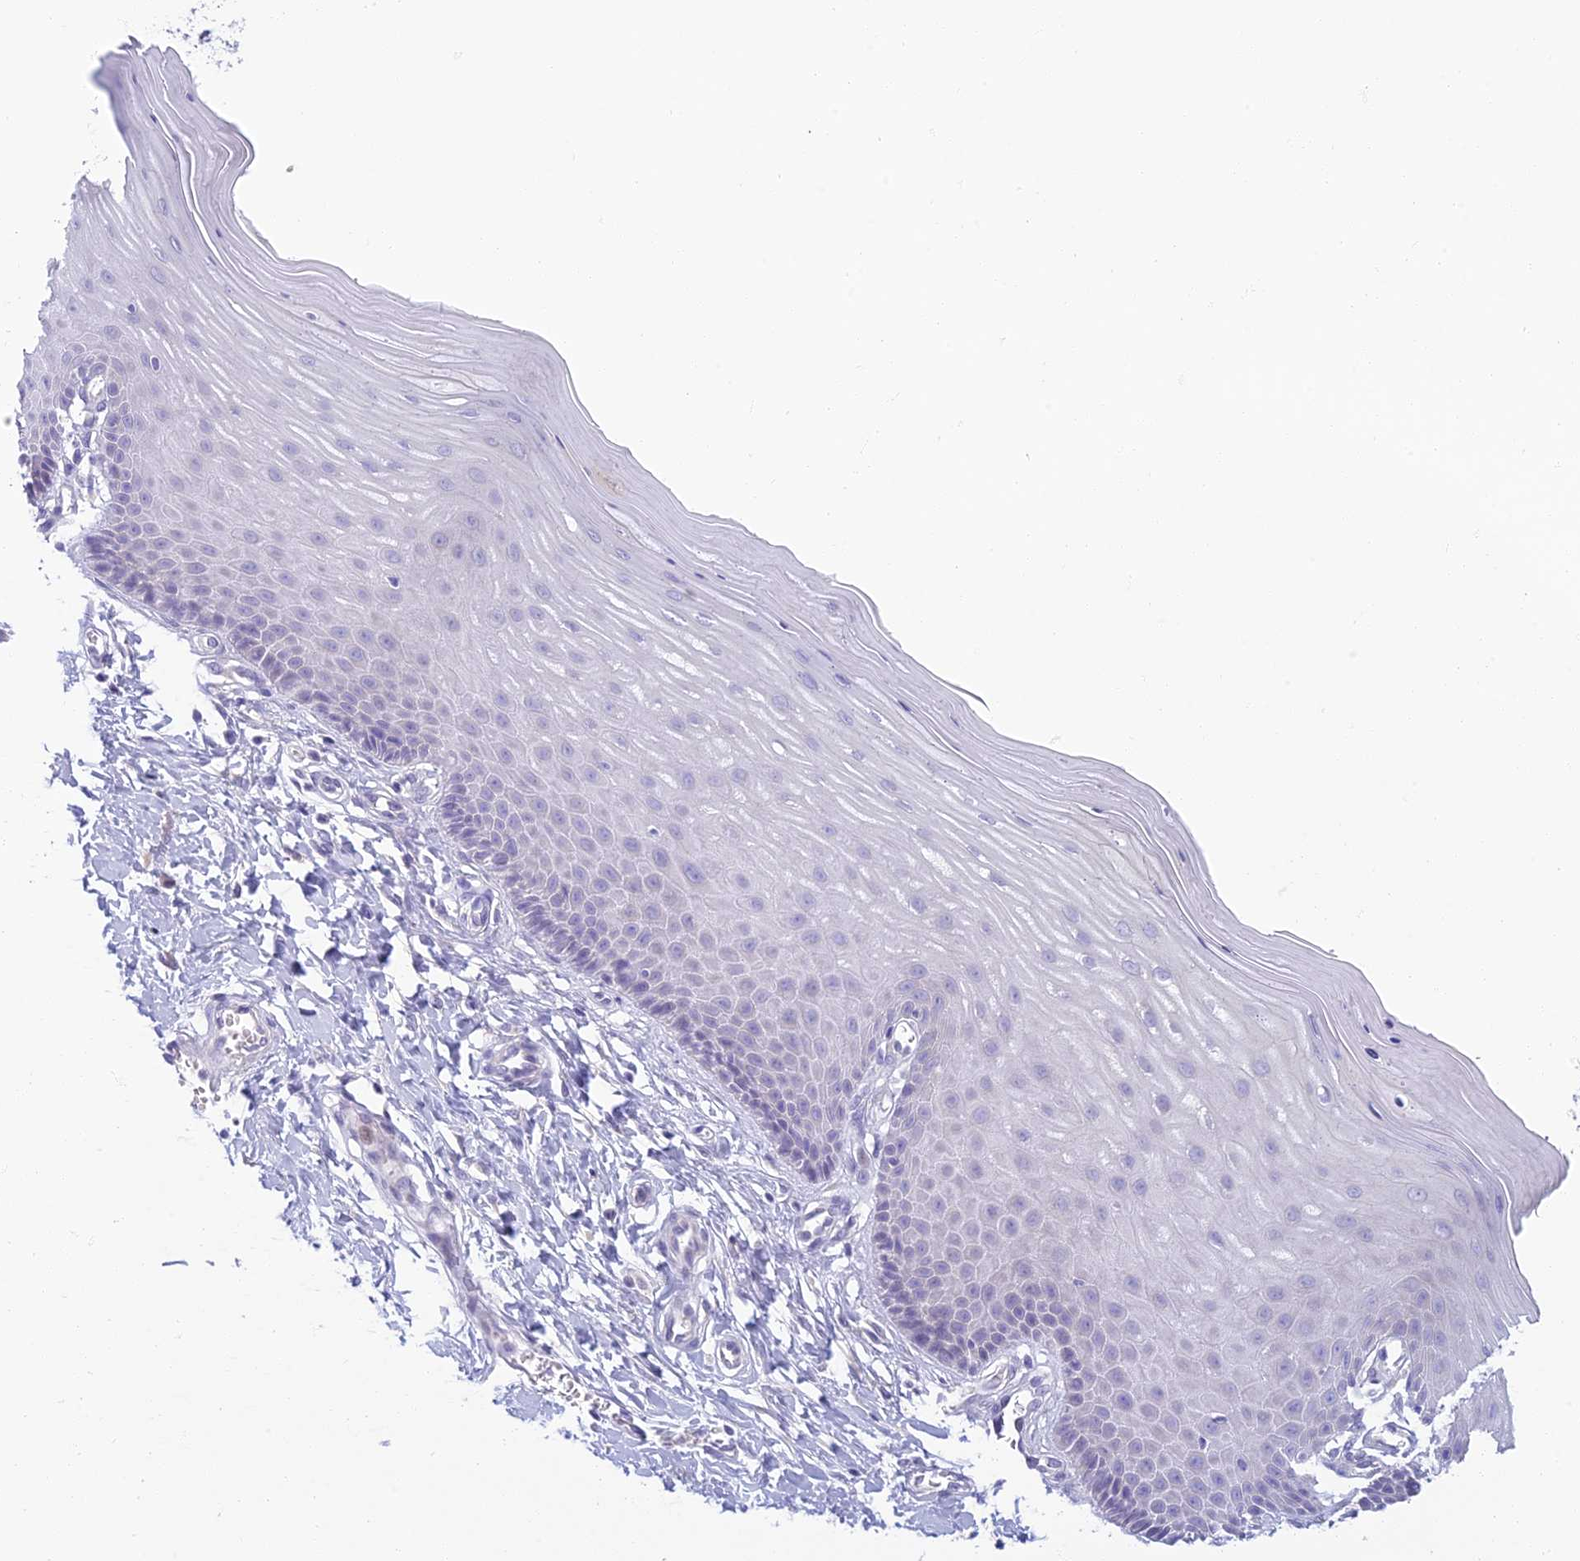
{"staining": {"intensity": "negative", "quantity": "none", "location": "none"}, "tissue": "cervix", "cell_type": "Glandular cells", "image_type": "normal", "snomed": [{"axis": "morphology", "description": "Normal tissue, NOS"}, {"axis": "topography", "description": "Cervix"}], "caption": "Immunohistochemical staining of normal cervix reveals no significant staining in glandular cells. (DAB (3,3'-diaminobenzidine) immunohistochemistry with hematoxylin counter stain).", "gene": "SLC25A41", "patient": {"sex": "female", "age": 55}}